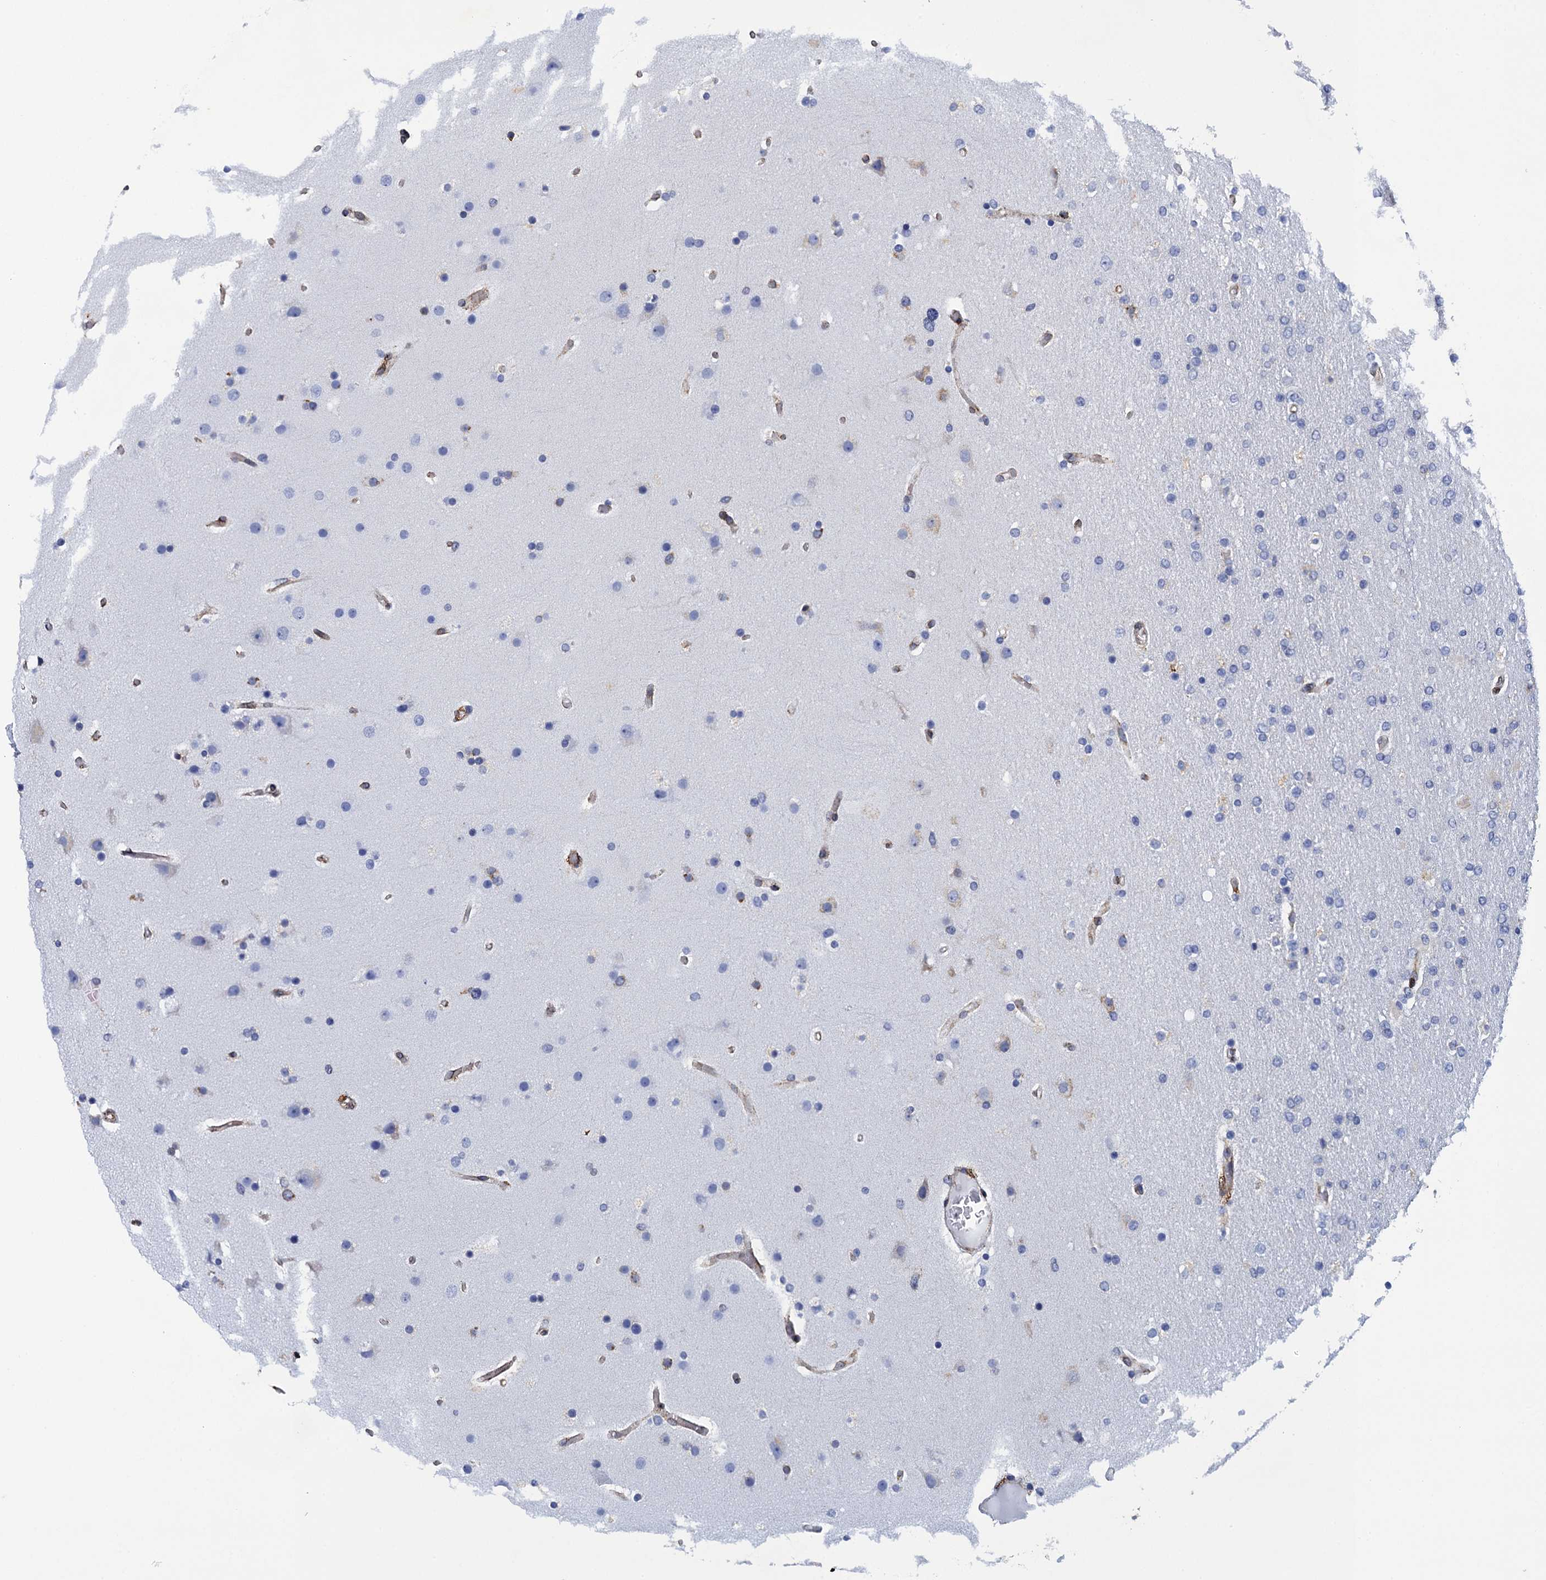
{"staining": {"intensity": "negative", "quantity": "none", "location": "none"}, "tissue": "glioma", "cell_type": "Tumor cells", "image_type": "cancer", "snomed": [{"axis": "morphology", "description": "Glioma, malignant, High grade"}, {"axis": "topography", "description": "Cerebral cortex"}], "caption": "Immunohistochemistry (IHC) micrograph of glioma stained for a protein (brown), which exhibits no staining in tumor cells.", "gene": "POGLUT3", "patient": {"sex": "female", "age": 36}}